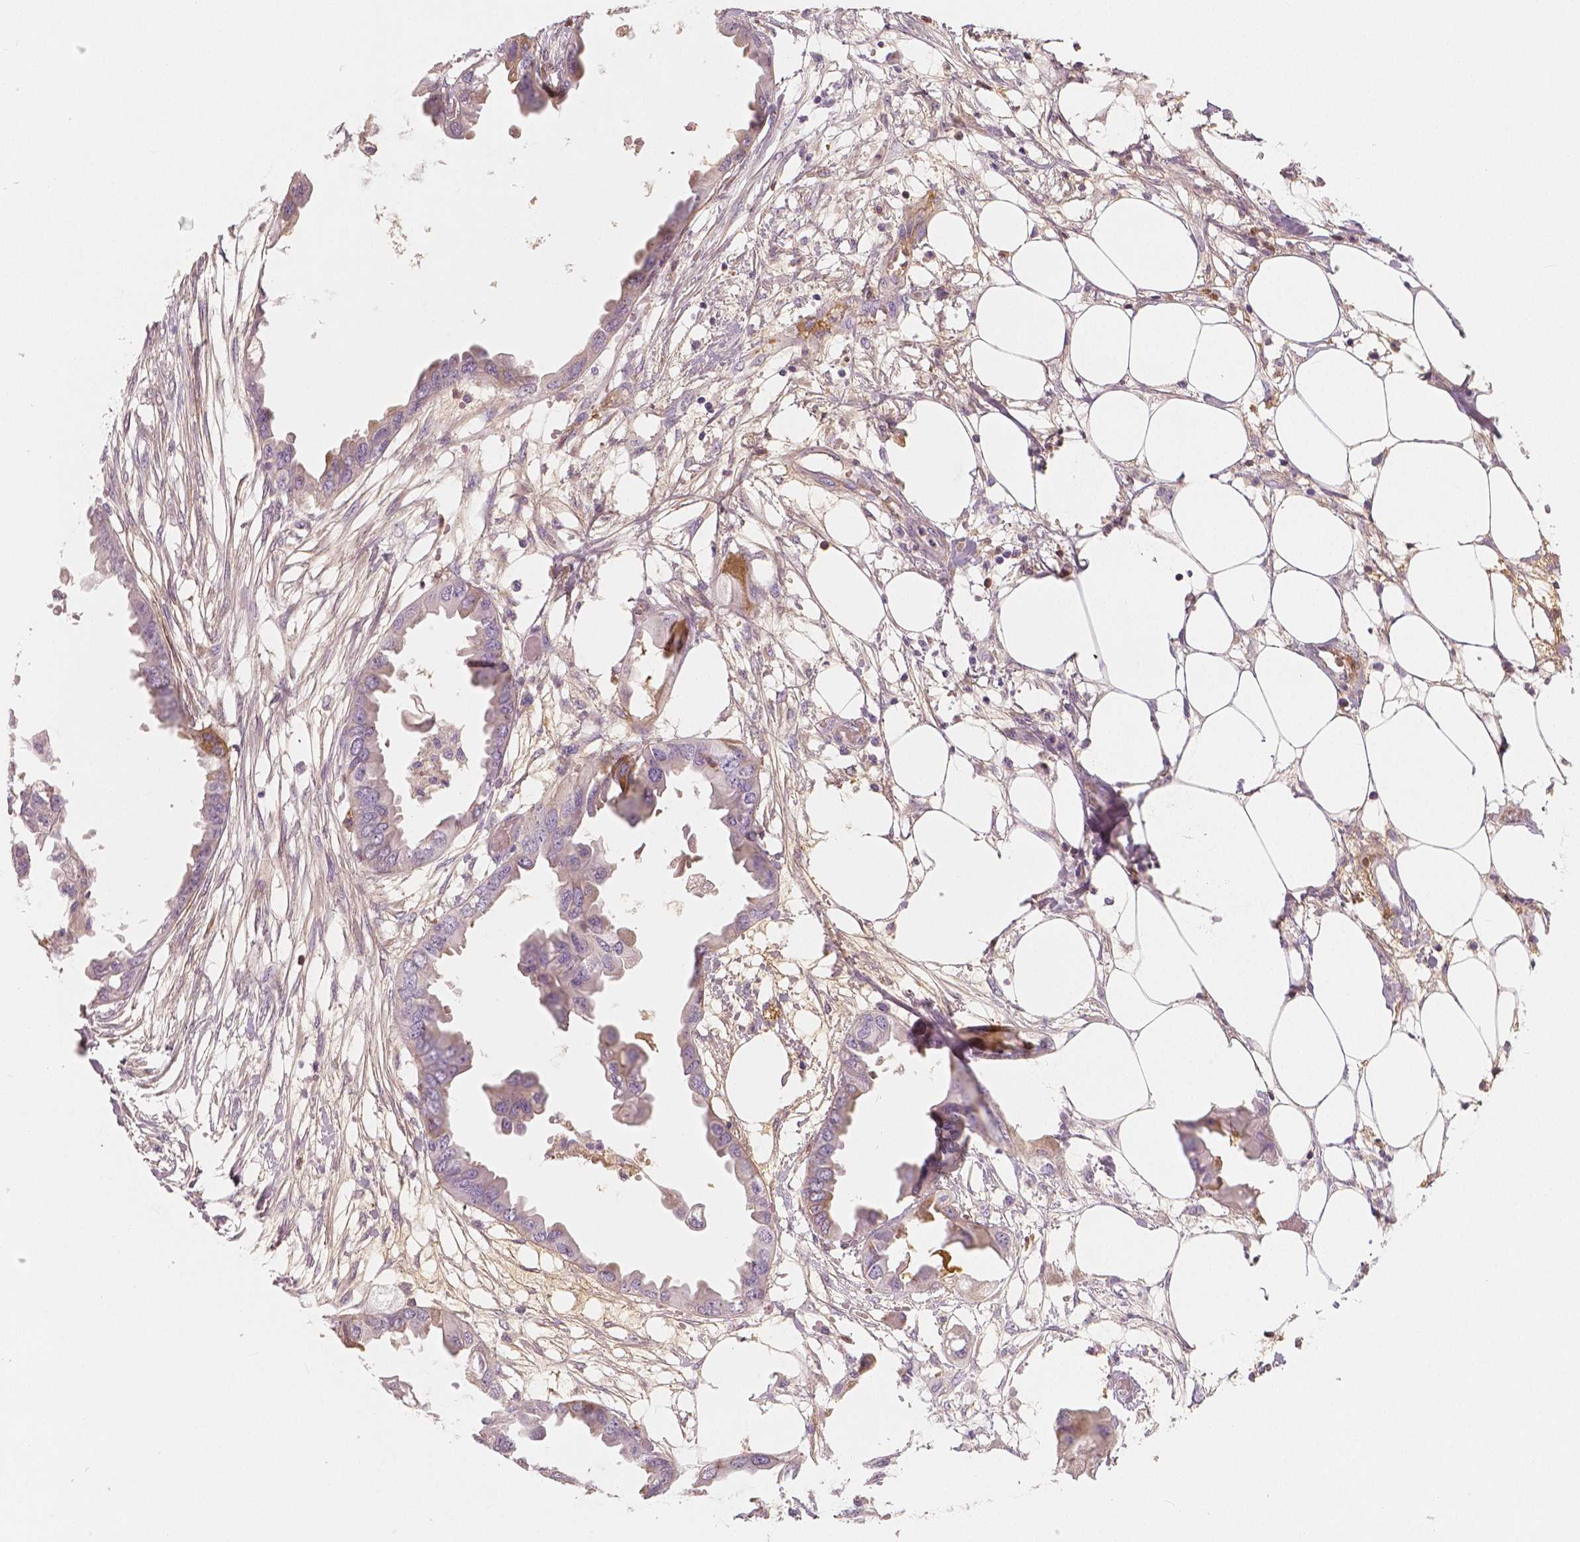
{"staining": {"intensity": "weak", "quantity": "<25%", "location": "cytoplasmic/membranous"}, "tissue": "endometrial cancer", "cell_type": "Tumor cells", "image_type": "cancer", "snomed": [{"axis": "morphology", "description": "Adenocarcinoma, NOS"}, {"axis": "morphology", "description": "Adenocarcinoma, metastatic, NOS"}, {"axis": "topography", "description": "Adipose tissue"}, {"axis": "topography", "description": "Endometrium"}], "caption": "An image of human metastatic adenocarcinoma (endometrial) is negative for staining in tumor cells.", "gene": "APOA4", "patient": {"sex": "female", "age": 67}}